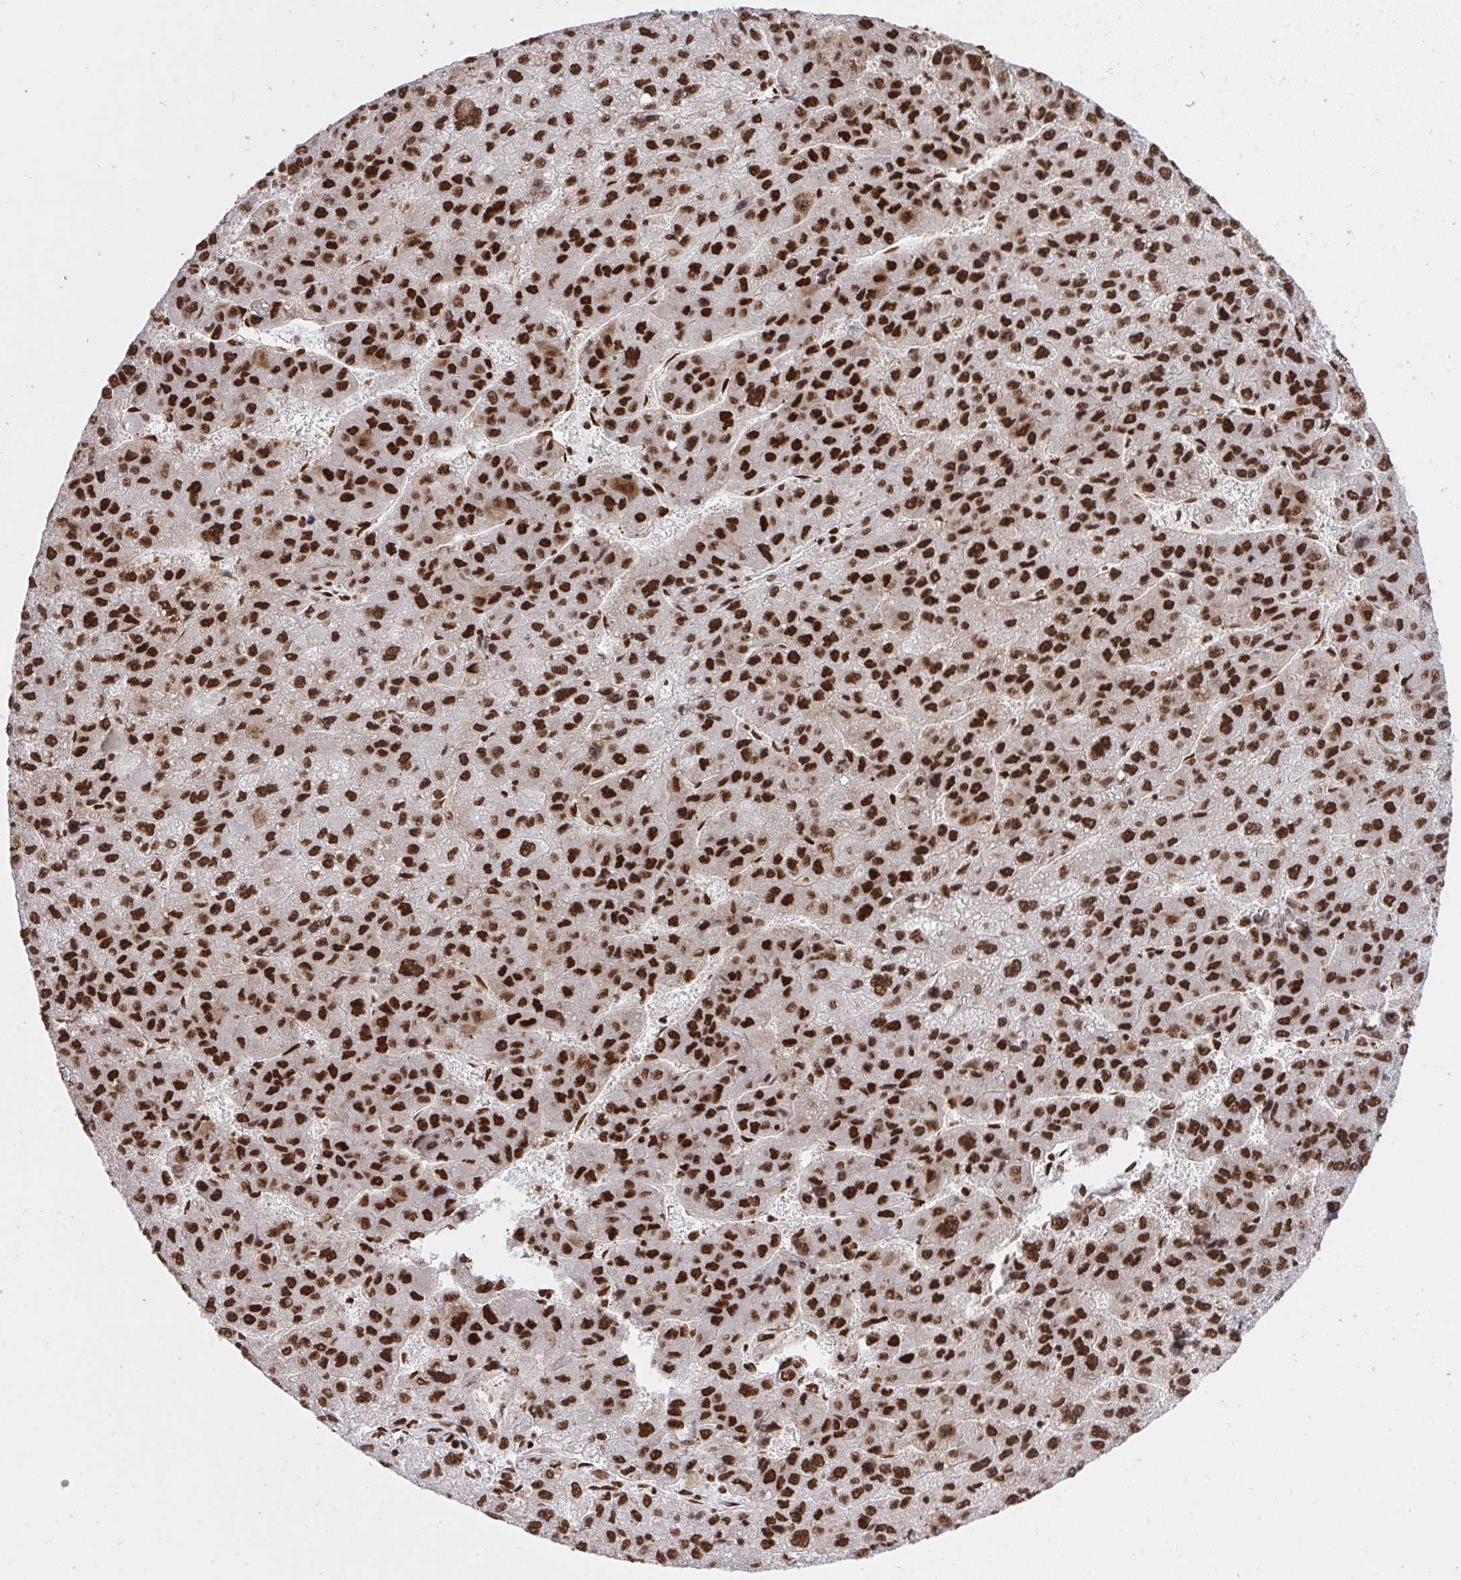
{"staining": {"intensity": "strong", "quantity": ">75%", "location": "nuclear"}, "tissue": "liver cancer", "cell_type": "Tumor cells", "image_type": "cancer", "snomed": [{"axis": "morphology", "description": "Carcinoma, Hepatocellular, NOS"}, {"axis": "topography", "description": "Liver"}], "caption": "Hepatocellular carcinoma (liver) was stained to show a protein in brown. There is high levels of strong nuclear staining in approximately >75% of tumor cells. (Stains: DAB (3,3'-diaminobenzidine) in brown, nuclei in blue, Microscopy: brightfield microscopy at high magnification).", "gene": "HNRNPL", "patient": {"sex": "female", "age": 82}}